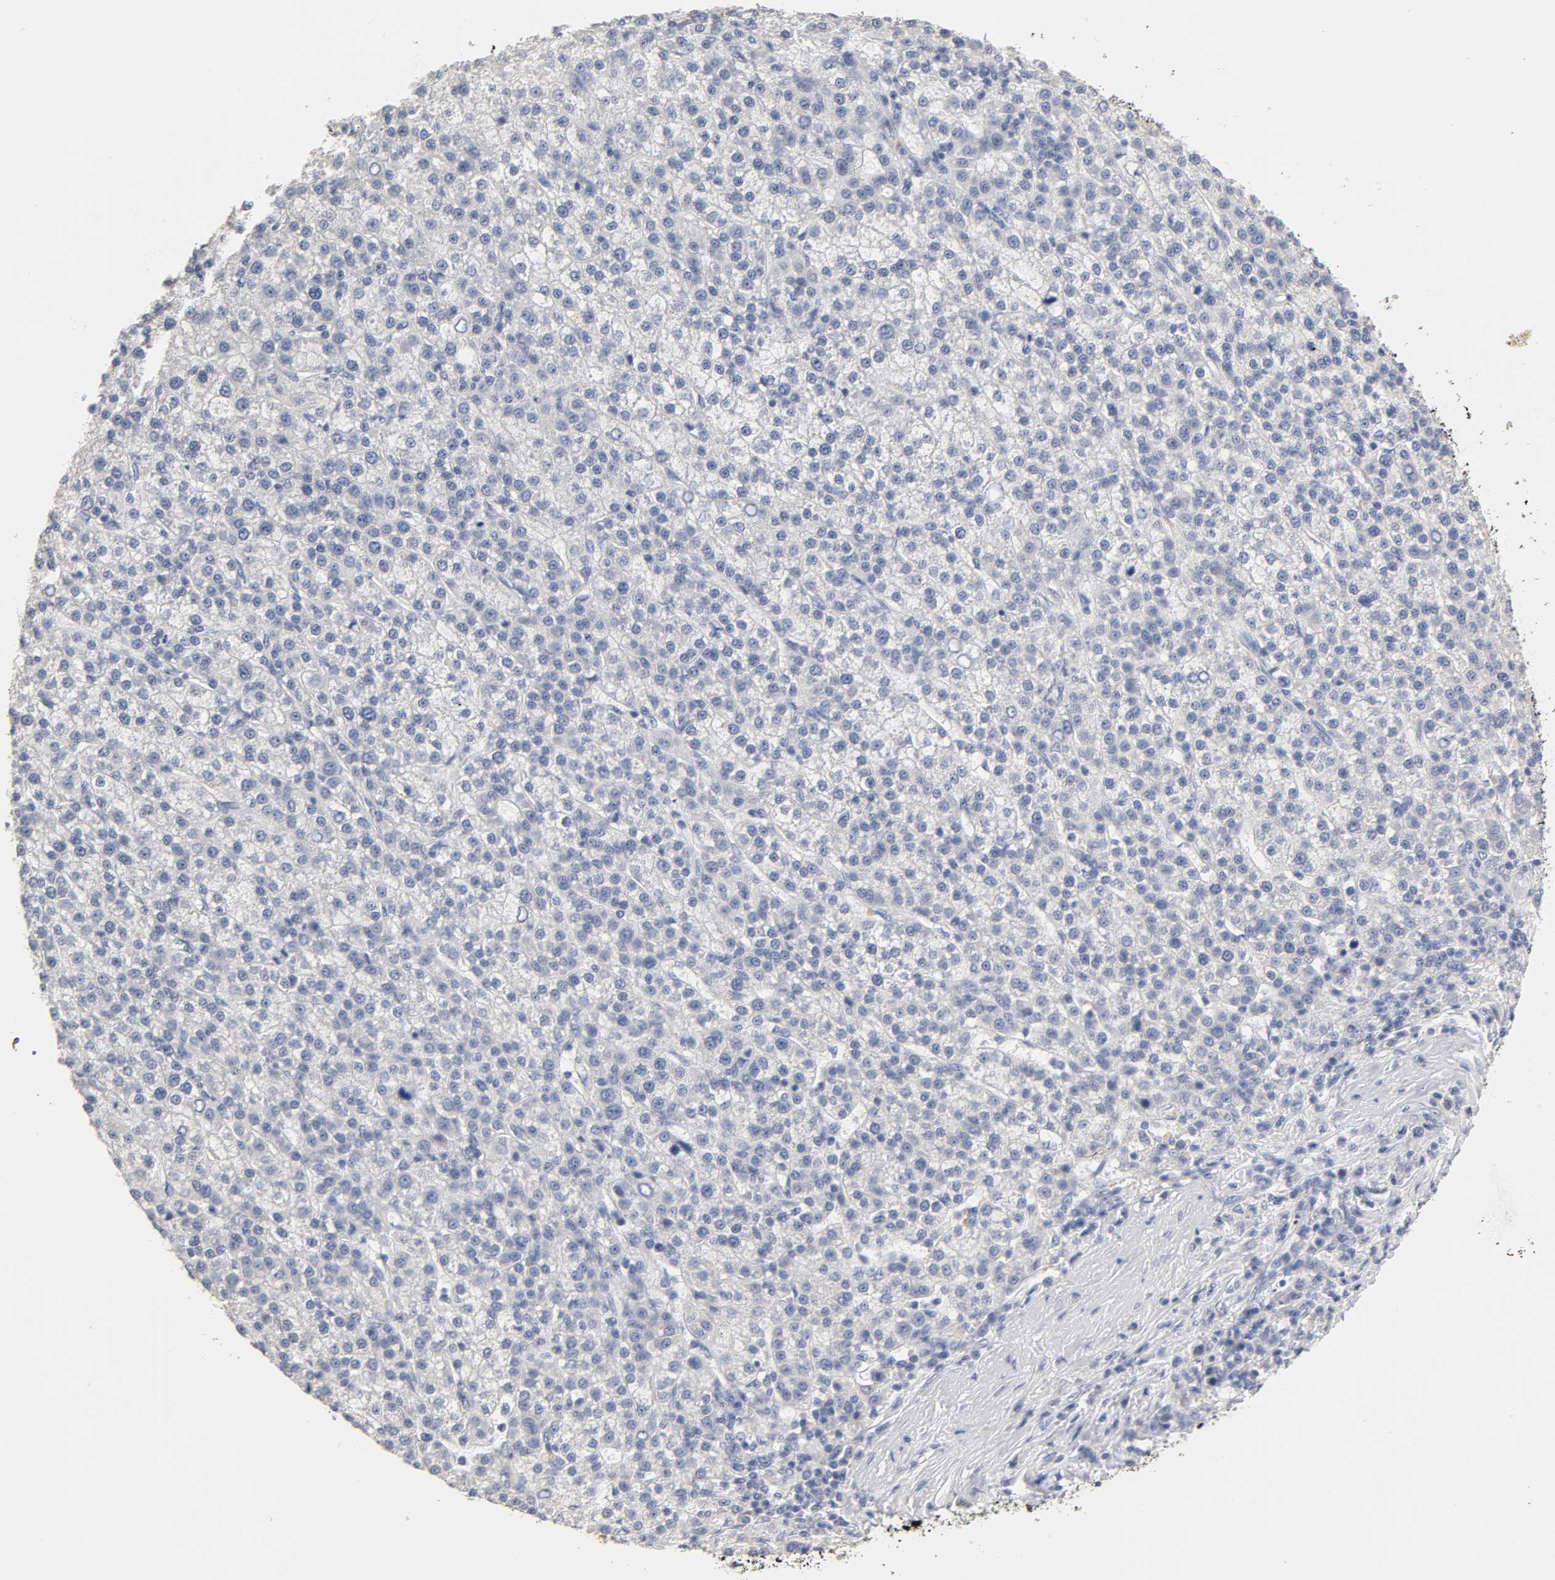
{"staining": {"intensity": "negative", "quantity": "none", "location": "none"}, "tissue": "liver cancer", "cell_type": "Tumor cells", "image_type": "cancer", "snomed": [{"axis": "morphology", "description": "Carcinoma, Hepatocellular, NOS"}, {"axis": "topography", "description": "Liver"}], "caption": "Image shows no protein staining in tumor cells of liver cancer tissue. (IHC, brightfield microscopy, high magnification).", "gene": "OVOL1", "patient": {"sex": "female", "age": 58}}